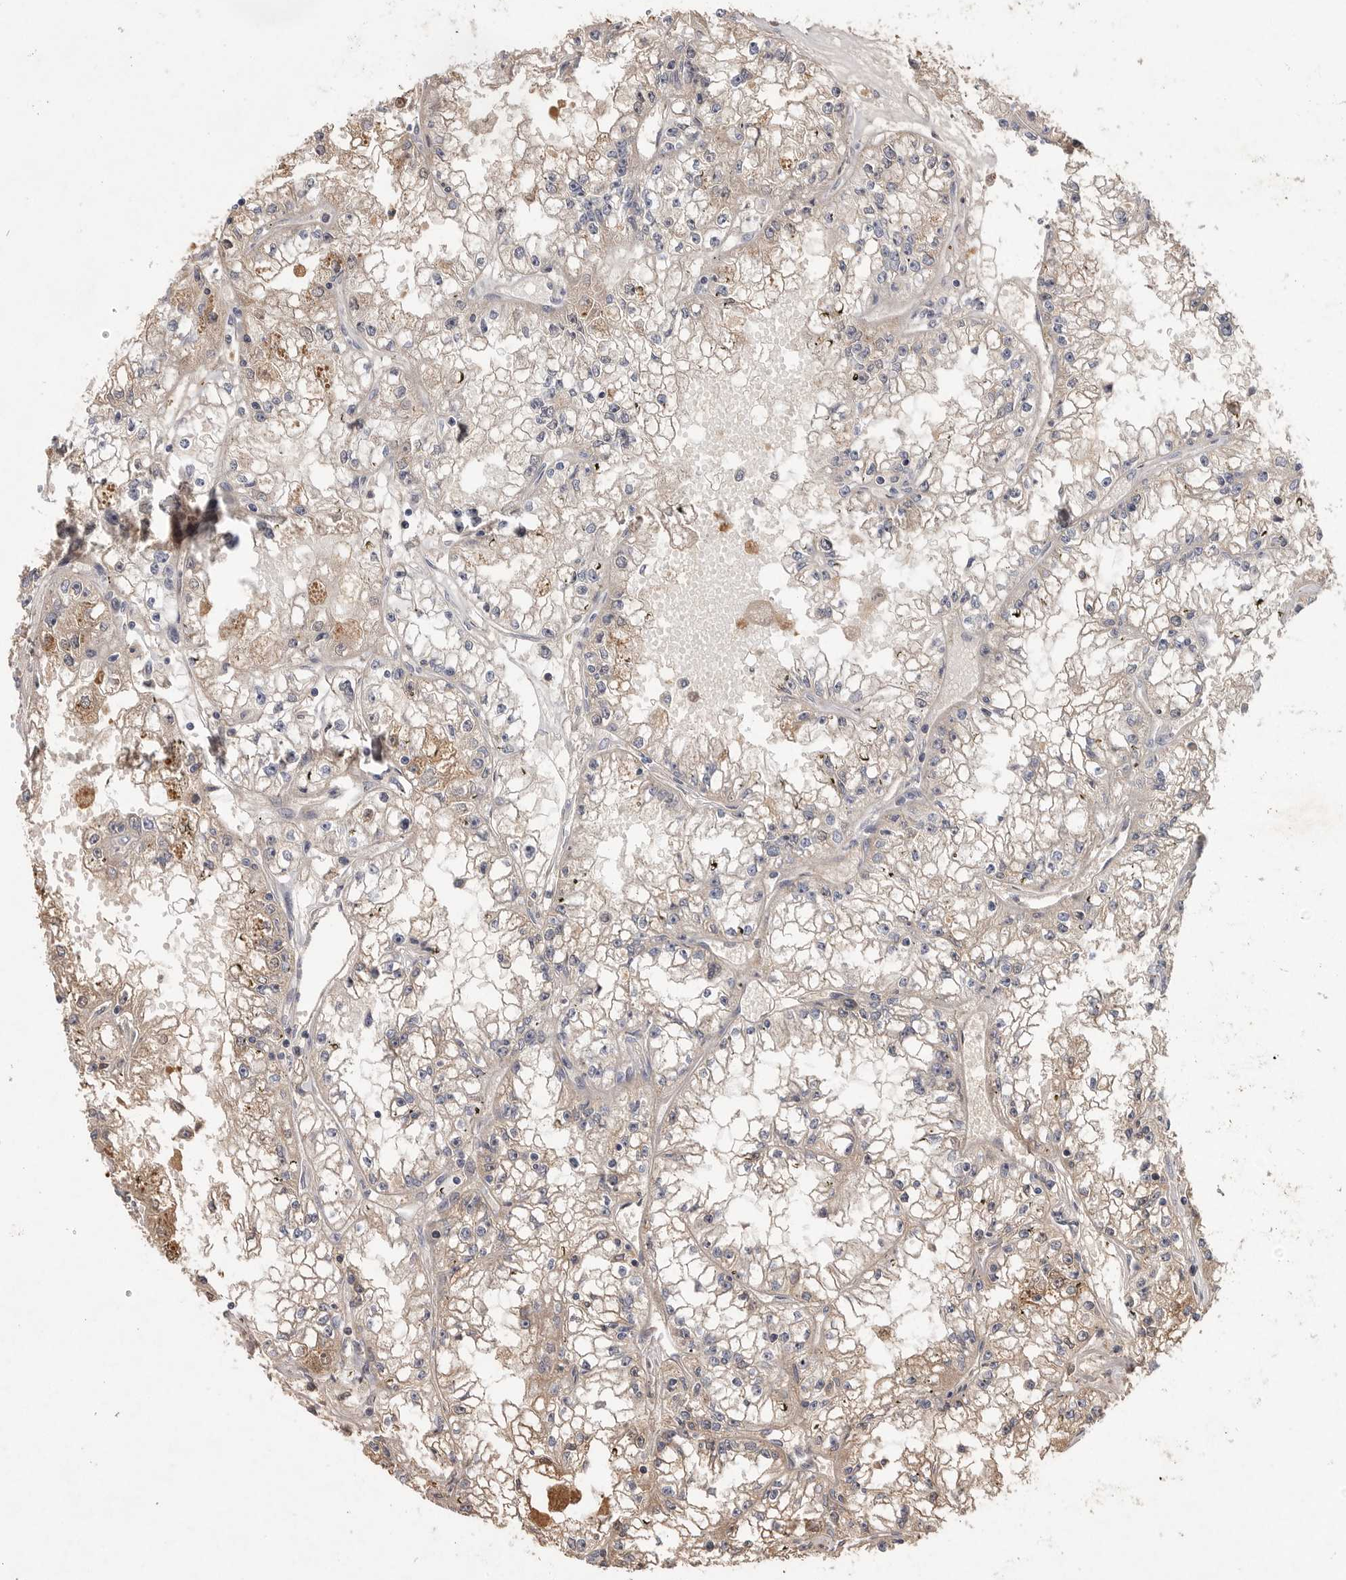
{"staining": {"intensity": "negative", "quantity": "none", "location": "none"}, "tissue": "renal cancer", "cell_type": "Tumor cells", "image_type": "cancer", "snomed": [{"axis": "morphology", "description": "Adenocarcinoma, NOS"}, {"axis": "topography", "description": "Kidney"}], "caption": "An immunohistochemistry (IHC) image of renal cancer (adenocarcinoma) is shown. There is no staining in tumor cells of renal cancer (adenocarcinoma).", "gene": "VN1R4", "patient": {"sex": "male", "age": 56}}